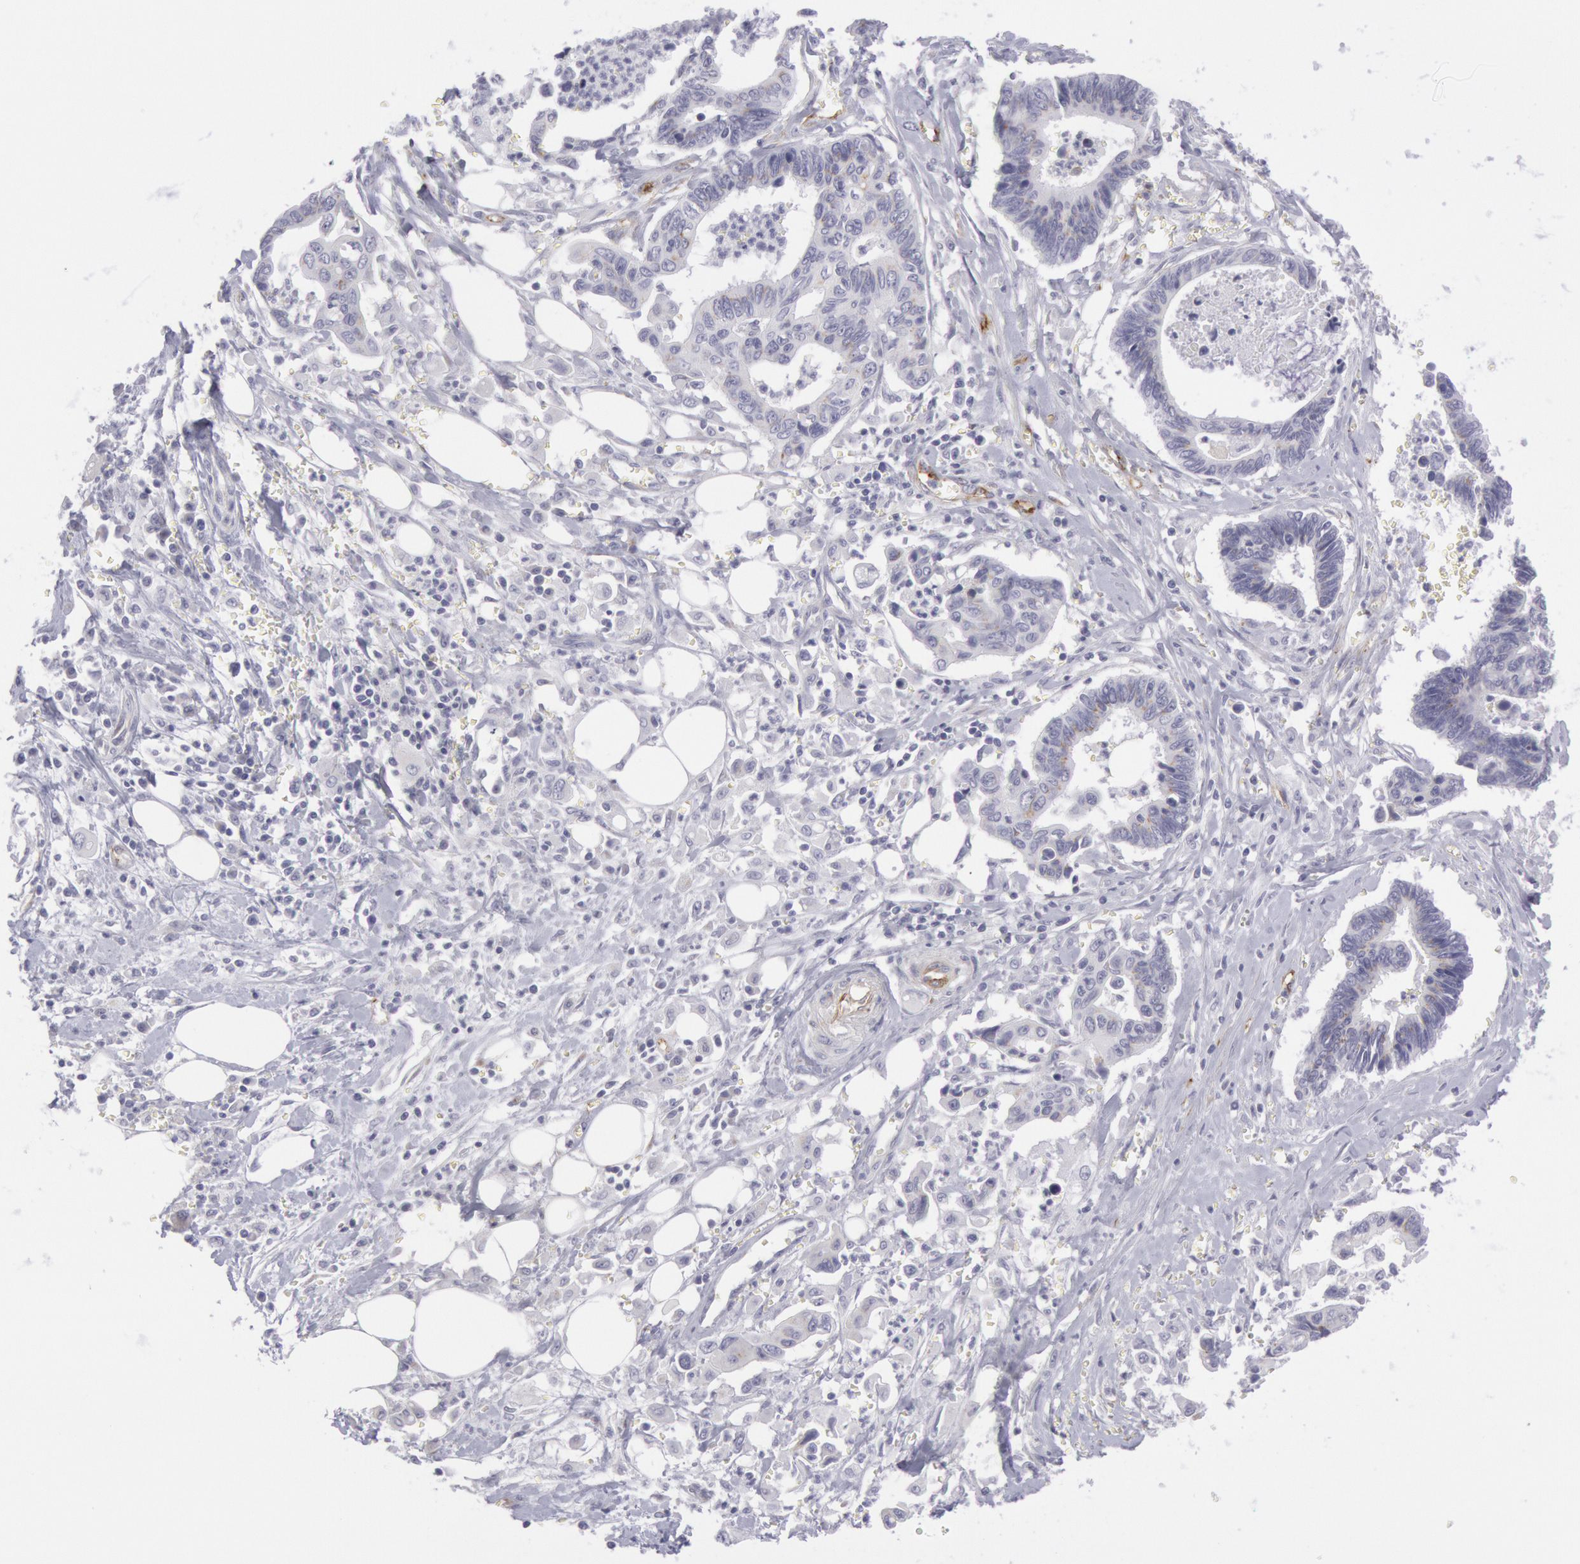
{"staining": {"intensity": "negative", "quantity": "none", "location": "none"}, "tissue": "pancreatic cancer", "cell_type": "Tumor cells", "image_type": "cancer", "snomed": [{"axis": "morphology", "description": "Adenocarcinoma, NOS"}, {"axis": "topography", "description": "Pancreas"}], "caption": "Tumor cells show no significant protein staining in pancreatic cancer.", "gene": "CDH13", "patient": {"sex": "female", "age": 70}}